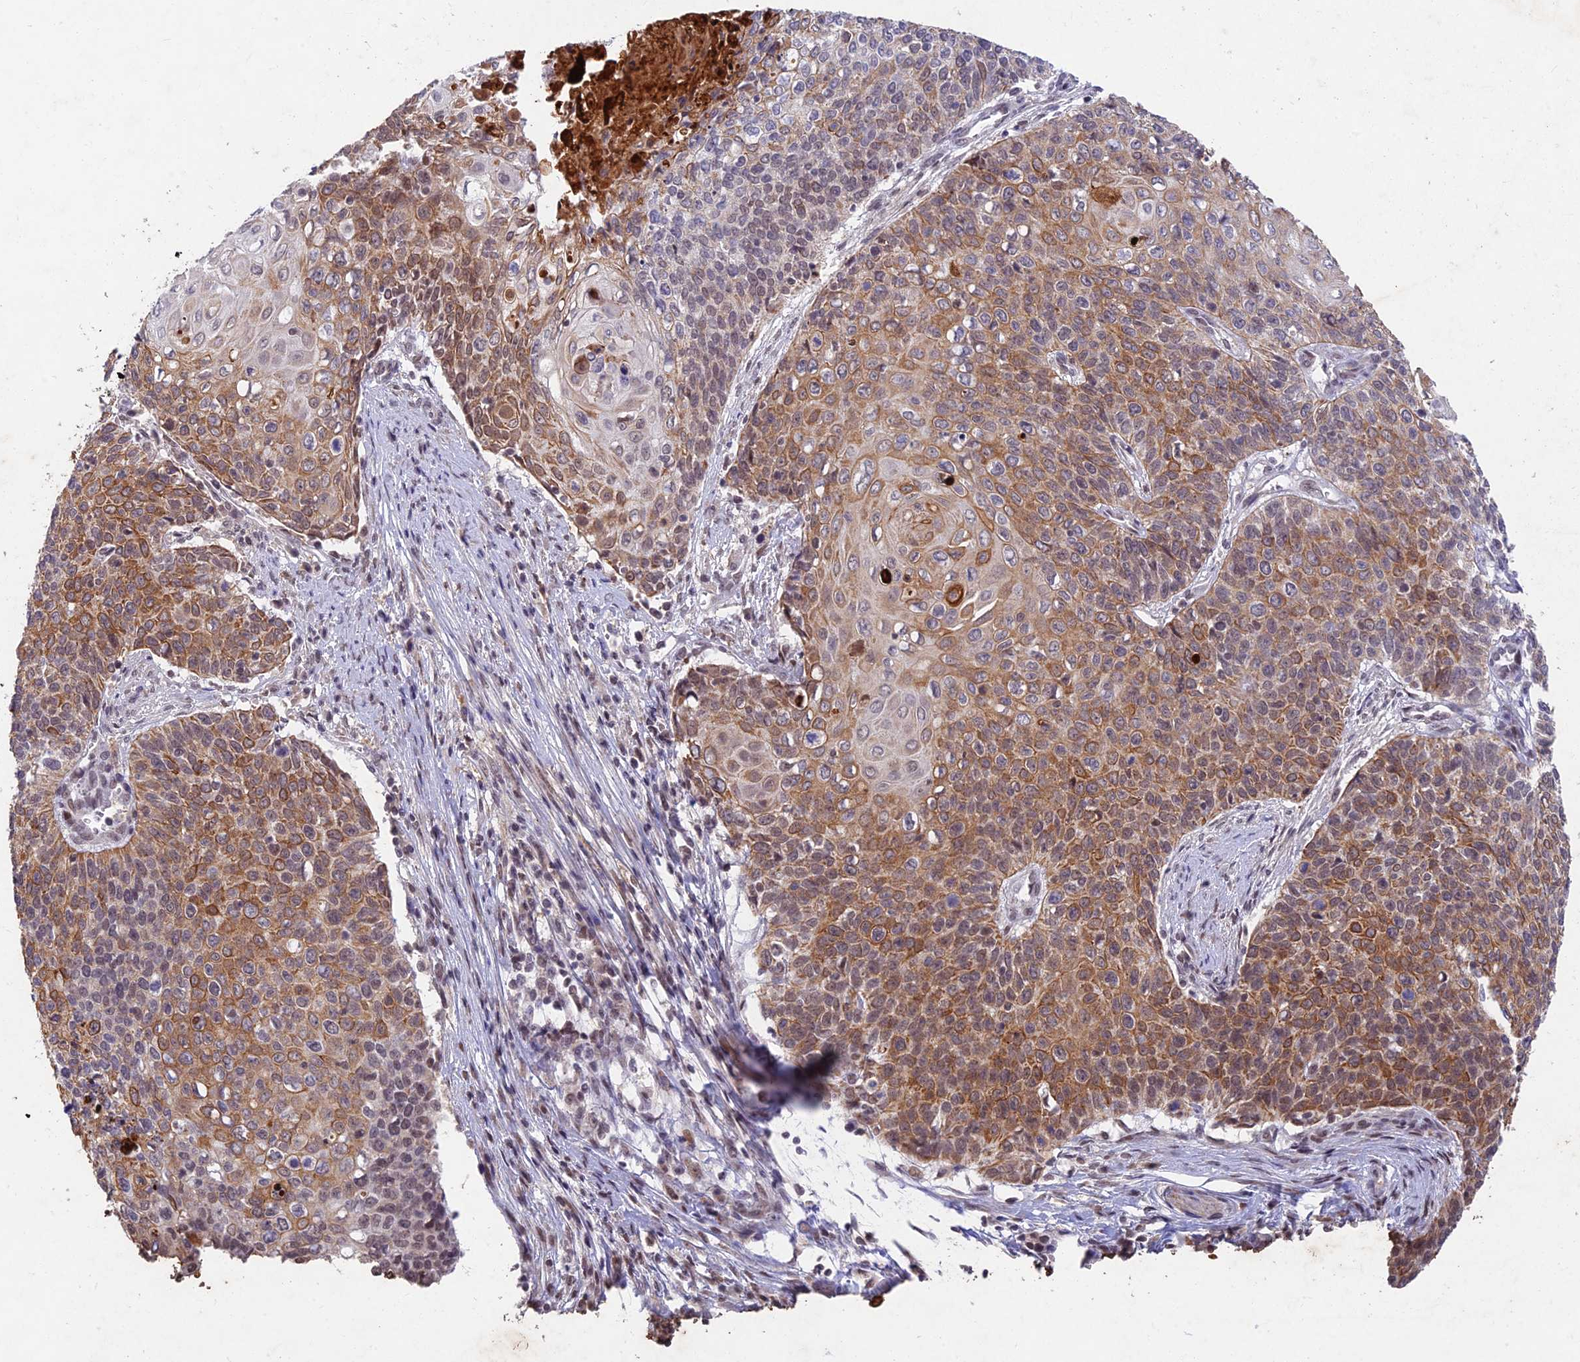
{"staining": {"intensity": "moderate", "quantity": ">75%", "location": "cytoplasmic/membranous,nuclear"}, "tissue": "cervical cancer", "cell_type": "Tumor cells", "image_type": "cancer", "snomed": [{"axis": "morphology", "description": "Squamous cell carcinoma, NOS"}, {"axis": "topography", "description": "Cervix"}], "caption": "The image displays immunohistochemical staining of cervical cancer. There is moderate cytoplasmic/membranous and nuclear staining is appreciated in about >75% of tumor cells.", "gene": "RAVER1", "patient": {"sex": "female", "age": 39}}